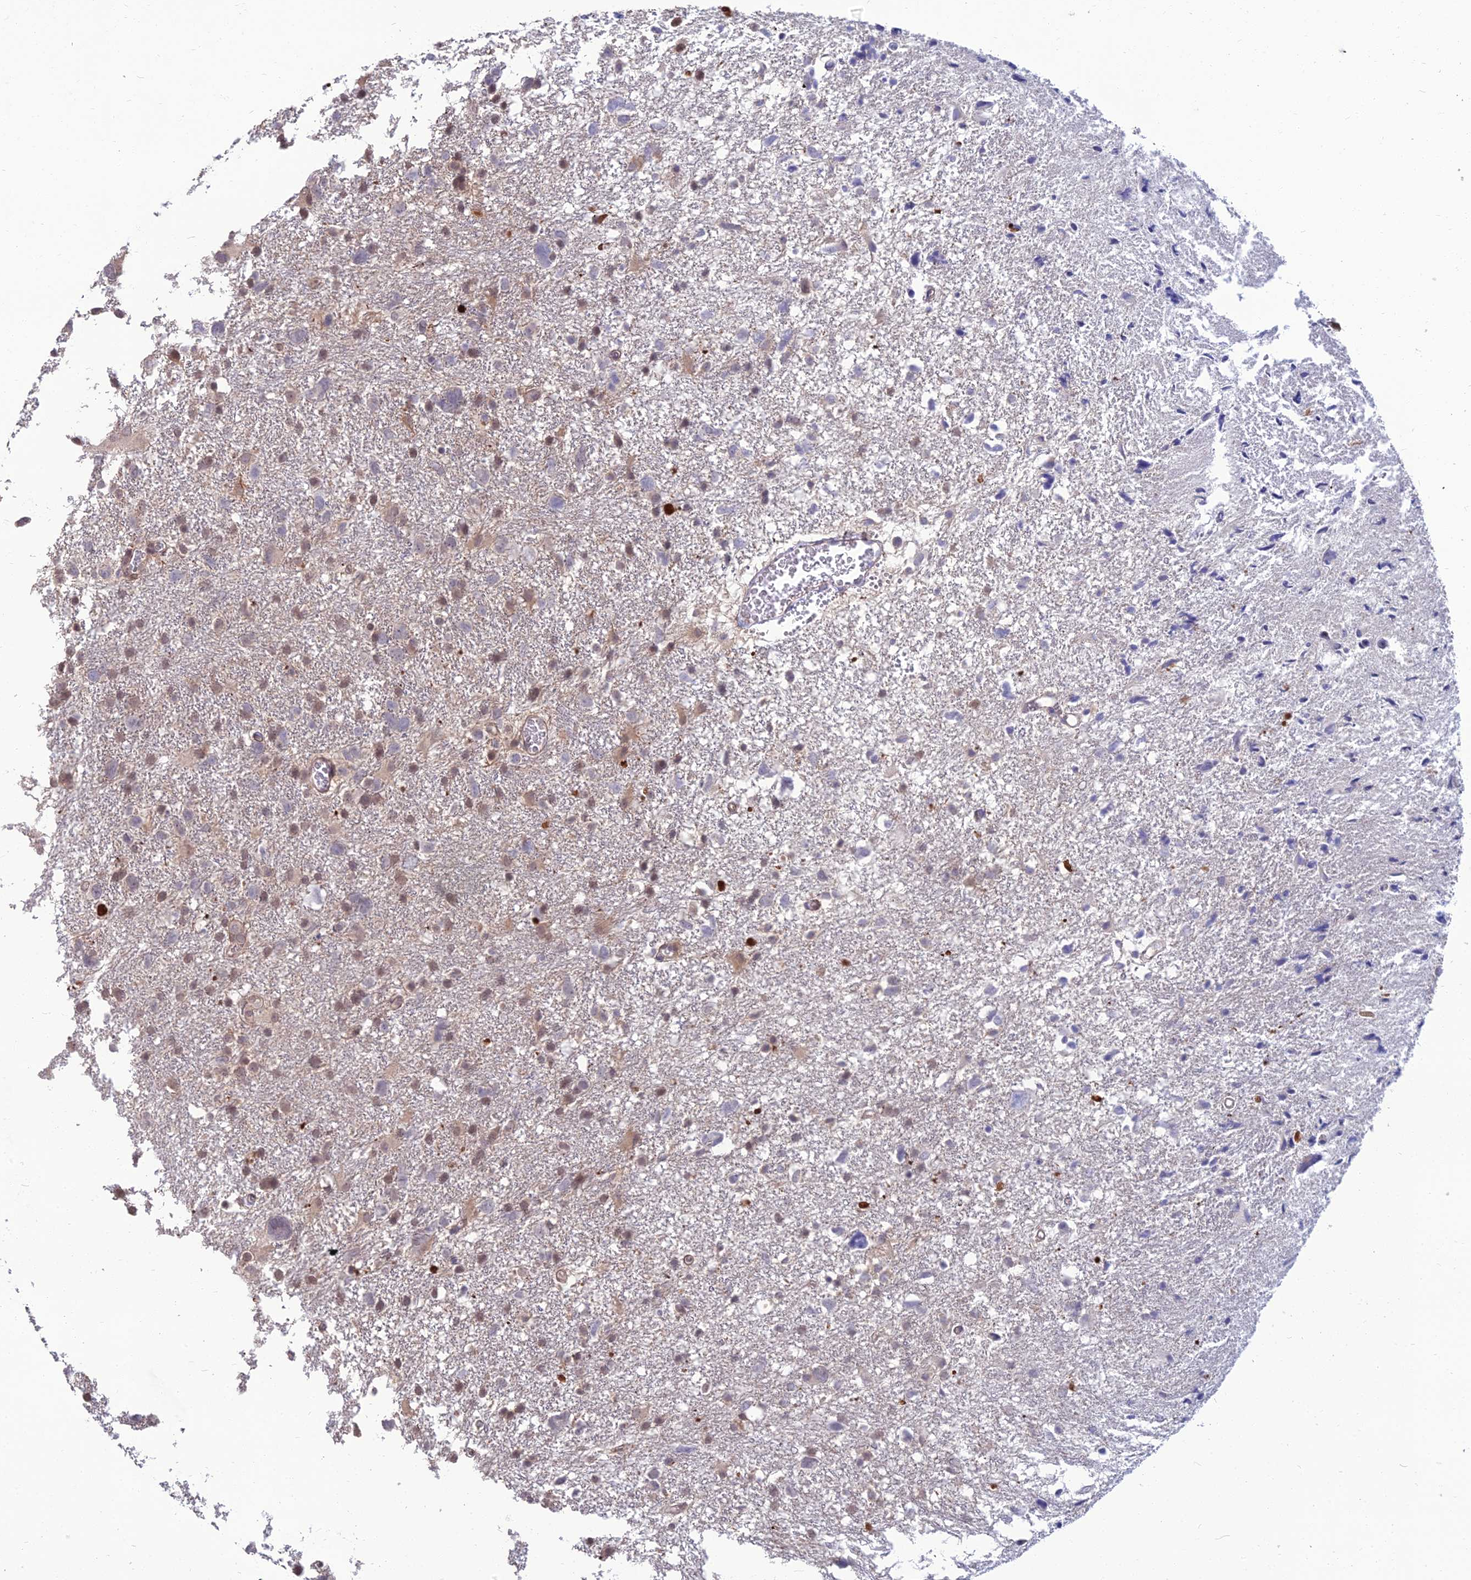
{"staining": {"intensity": "weak", "quantity": "<25%", "location": "nuclear"}, "tissue": "glioma", "cell_type": "Tumor cells", "image_type": "cancer", "snomed": [{"axis": "morphology", "description": "Glioma, malignant, High grade"}, {"axis": "topography", "description": "Brain"}], "caption": "IHC histopathology image of neoplastic tissue: human high-grade glioma (malignant) stained with DAB (3,3'-diaminobenzidine) exhibits no significant protein expression in tumor cells.", "gene": "OPA3", "patient": {"sex": "male", "age": 61}}